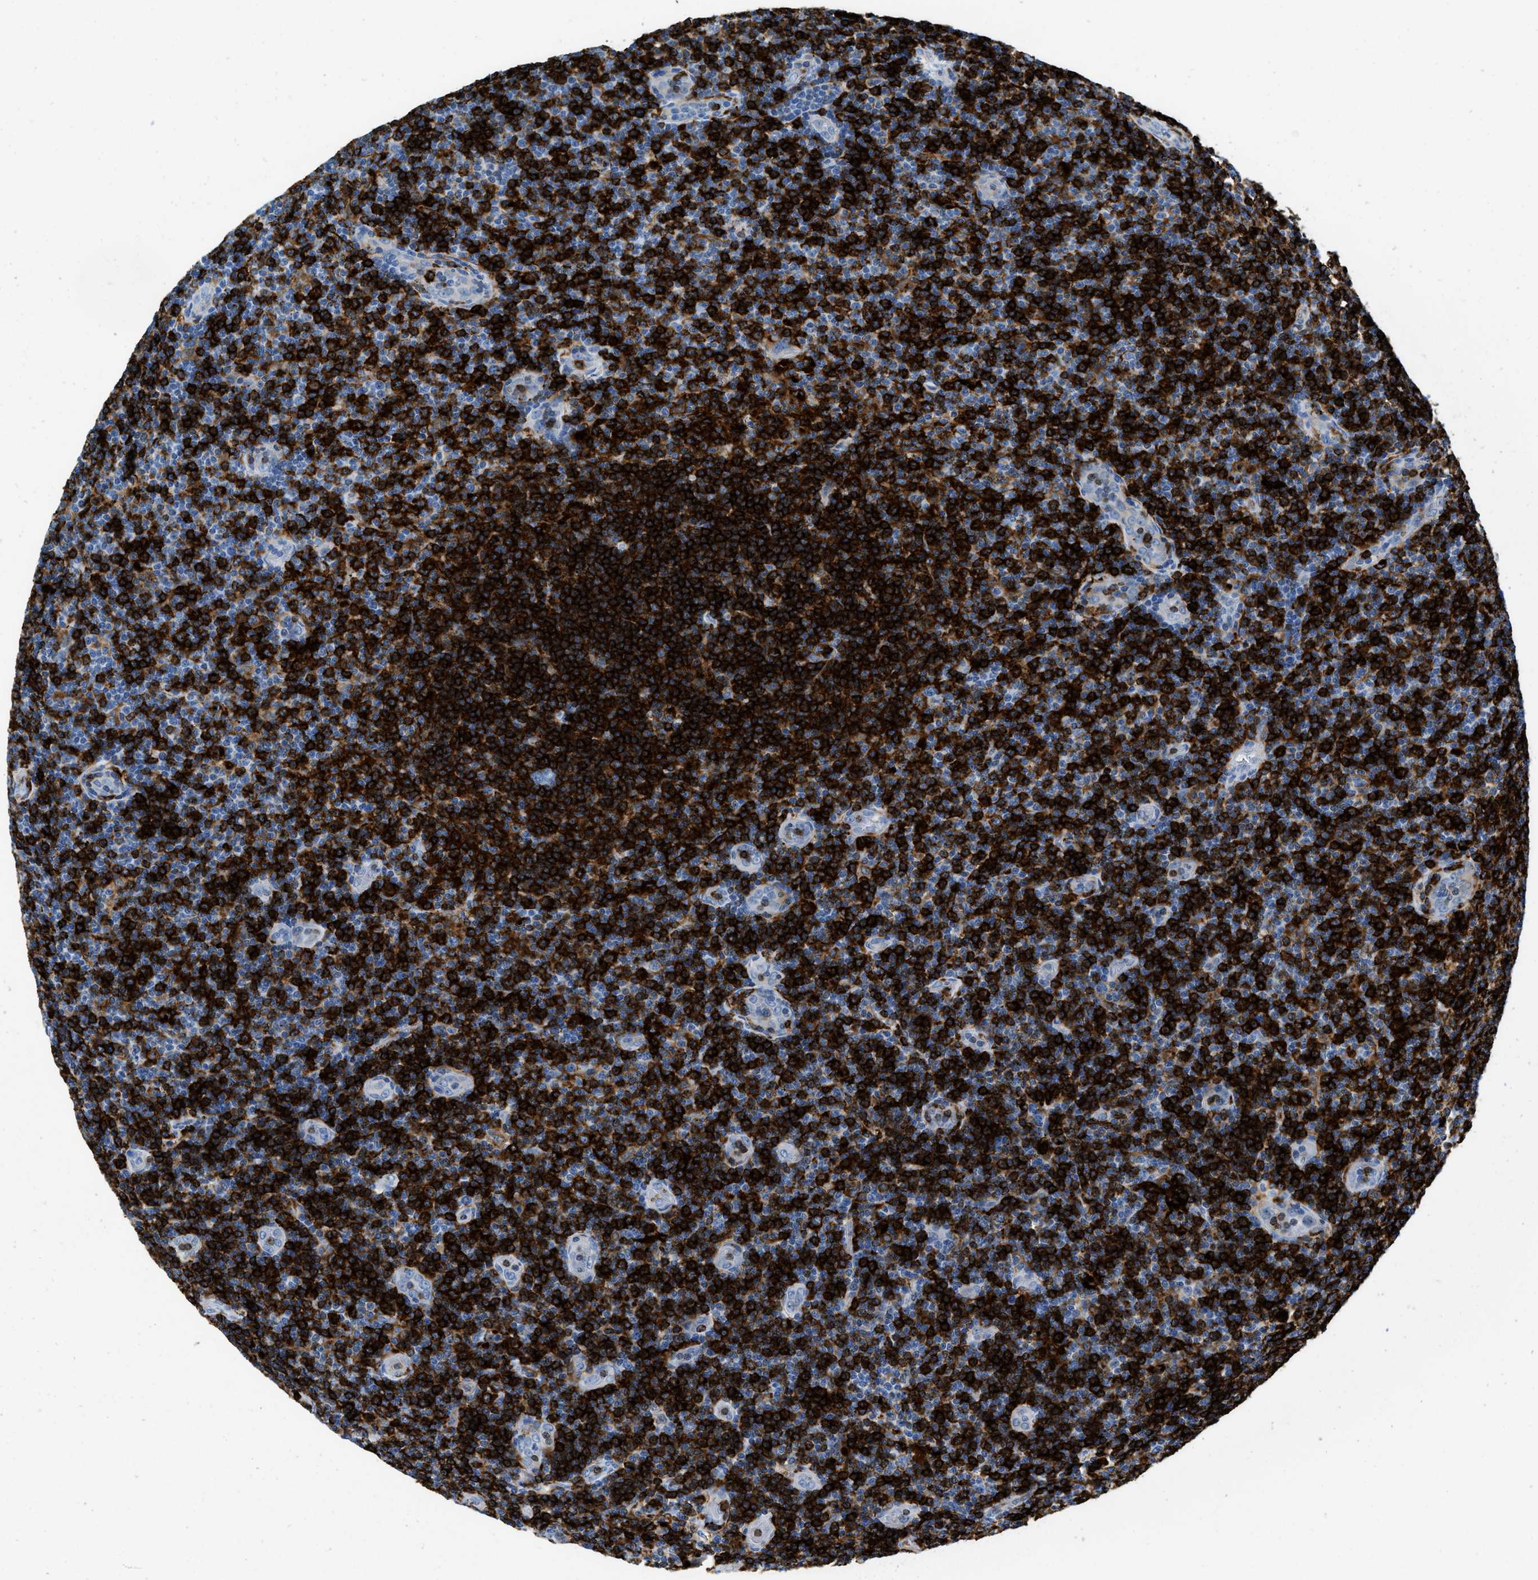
{"staining": {"intensity": "strong", "quantity": ">75%", "location": "cytoplasmic/membranous"}, "tissue": "lymphoma", "cell_type": "Tumor cells", "image_type": "cancer", "snomed": [{"axis": "morphology", "description": "Malignant lymphoma, non-Hodgkin's type, Low grade"}, {"axis": "topography", "description": "Lymph node"}], "caption": "The immunohistochemical stain labels strong cytoplasmic/membranous expression in tumor cells of malignant lymphoma, non-Hodgkin's type (low-grade) tissue.", "gene": "CD226", "patient": {"sex": "male", "age": 83}}